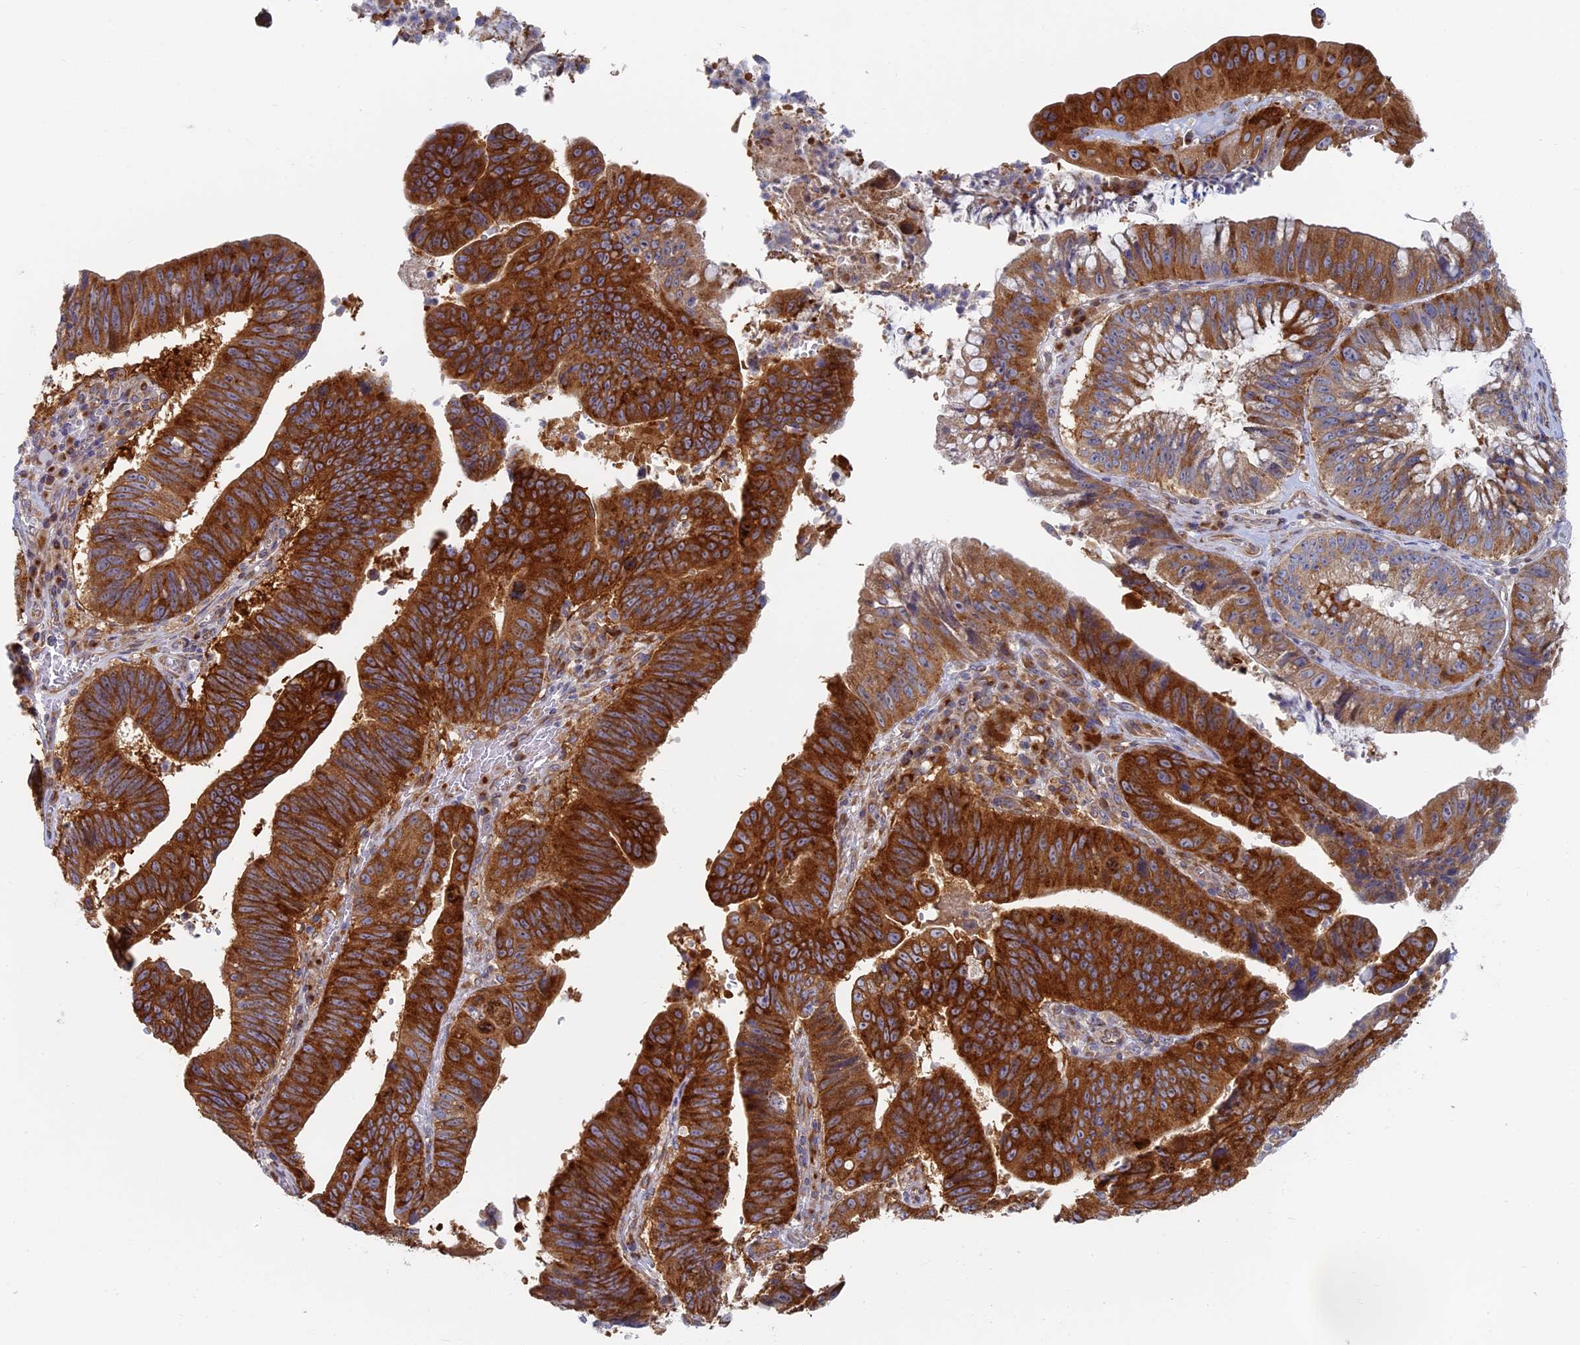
{"staining": {"intensity": "strong", "quantity": ">75%", "location": "cytoplasmic/membranous"}, "tissue": "stomach cancer", "cell_type": "Tumor cells", "image_type": "cancer", "snomed": [{"axis": "morphology", "description": "Adenocarcinoma, NOS"}, {"axis": "topography", "description": "Stomach"}], "caption": "Brown immunohistochemical staining in stomach cancer (adenocarcinoma) demonstrates strong cytoplasmic/membranous positivity in about >75% of tumor cells.", "gene": "TBC1D30", "patient": {"sex": "male", "age": 59}}